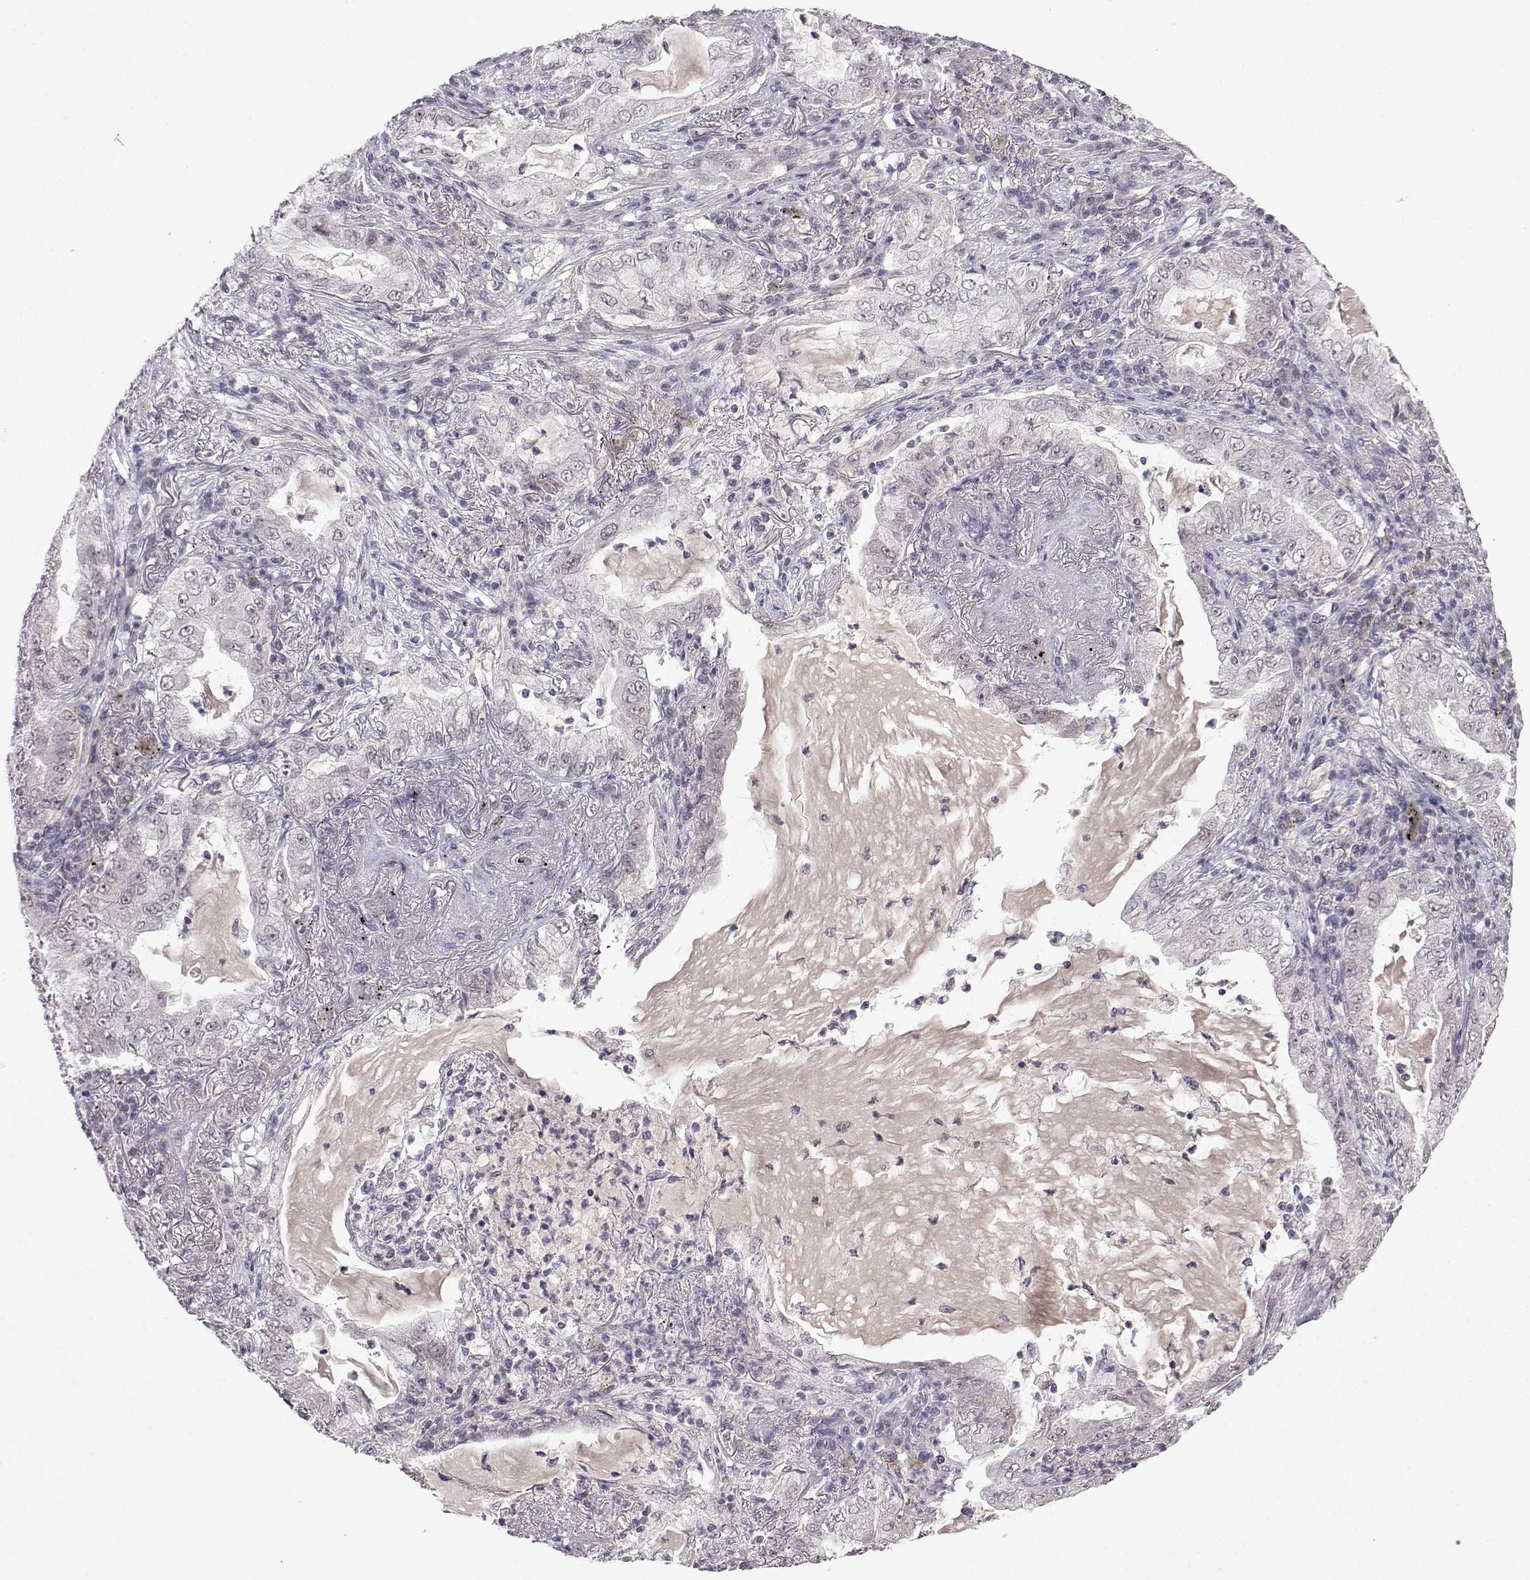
{"staining": {"intensity": "negative", "quantity": "none", "location": "none"}, "tissue": "lung cancer", "cell_type": "Tumor cells", "image_type": "cancer", "snomed": [{"axis": "morphology", "description": "Adenocarcinoma, NOS"}, {"axis": "topography", "description": "Lung"}], "caption": "The histopathology image exhibits no staining of tumor cells in lung adenocarcinoma.", "gene": "CCL28", "patient": {"sex": "female", "age": 73}}